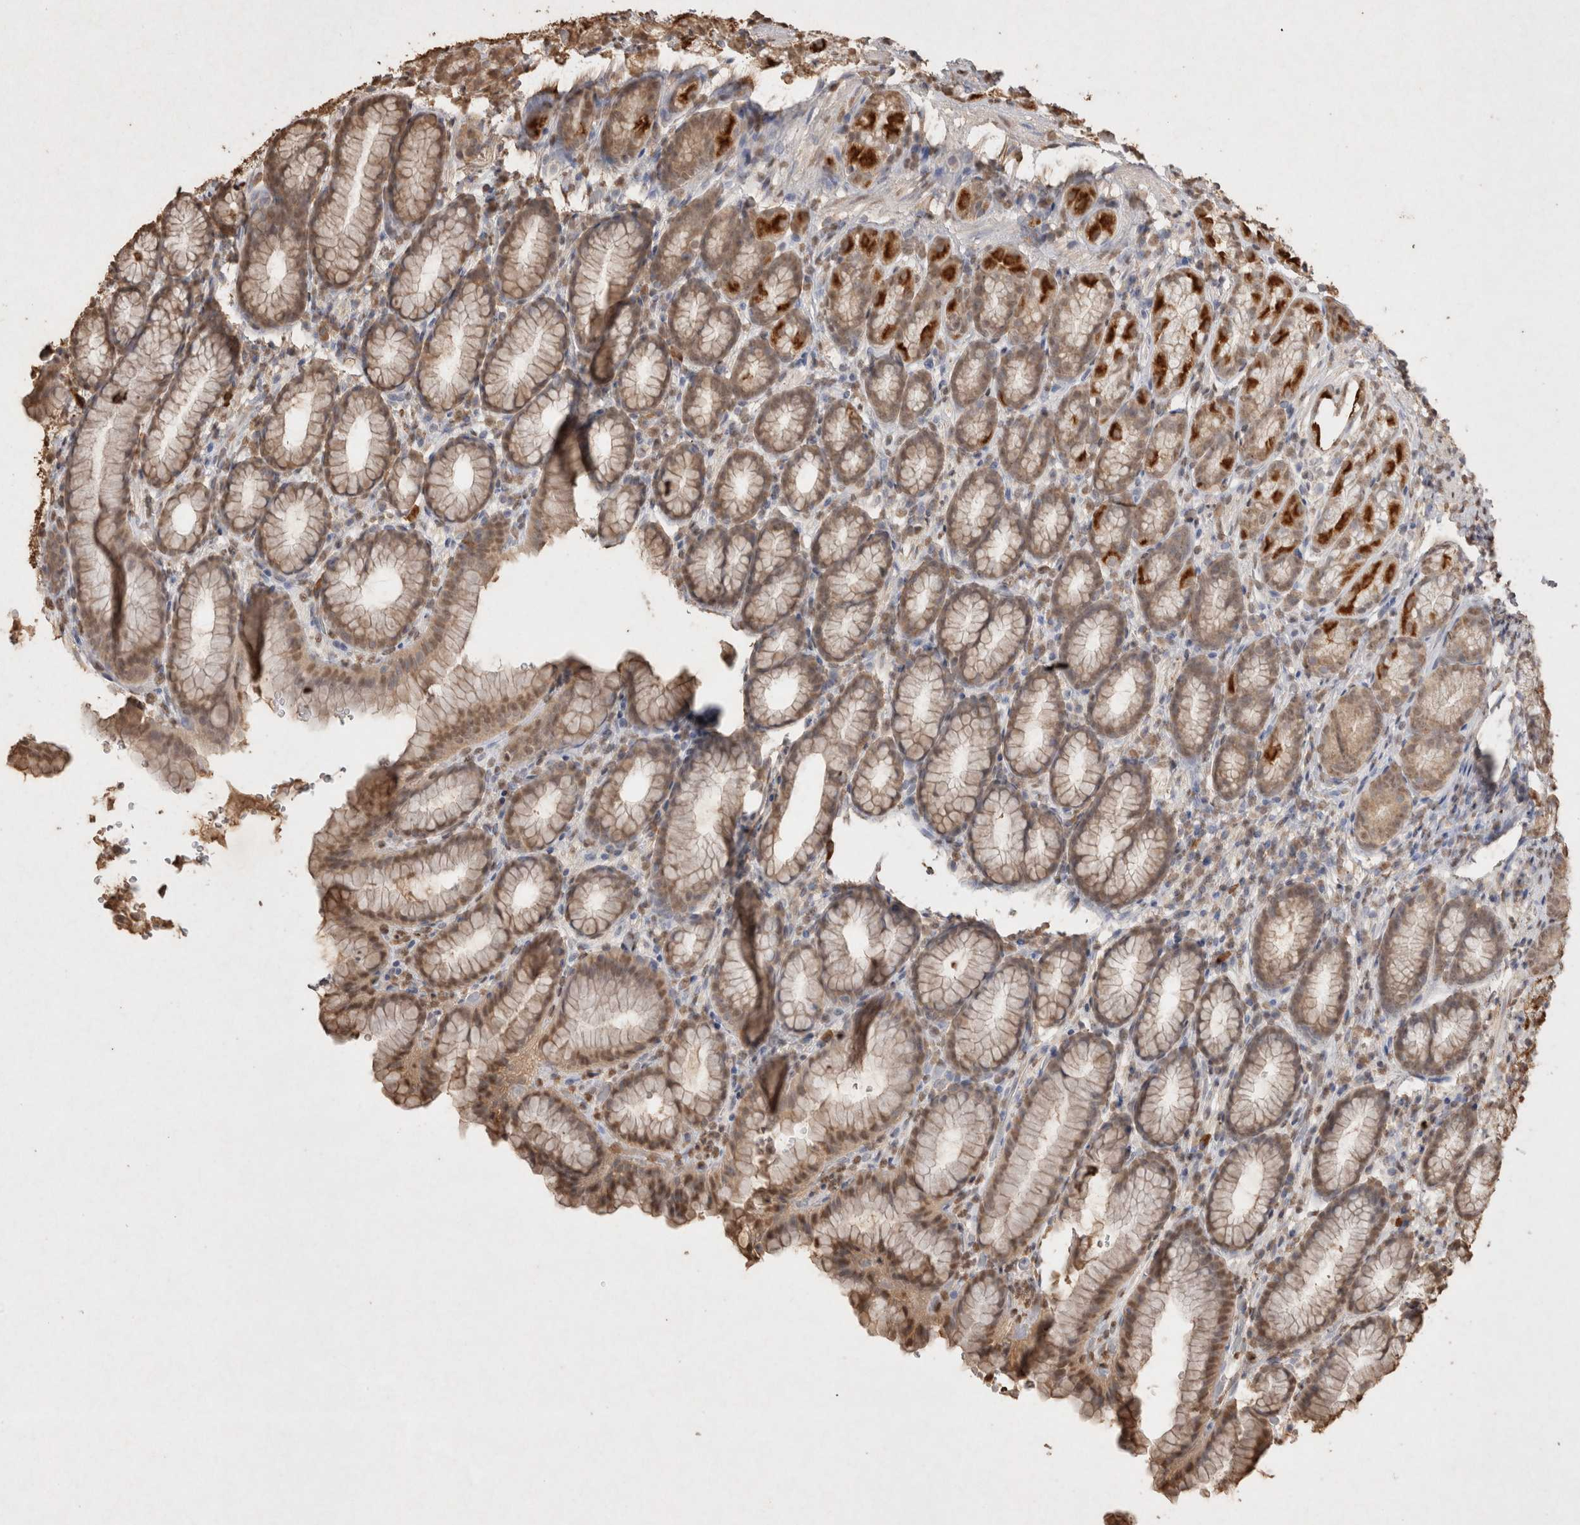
{"staining": {"intensity": "strong", "quantity": "25%-75%", "location": "cytoplasmic/membranous,nuclear"}, "tissue": "stomach", "cell_type": "Glandular cells", "image_type": "normal", "snomed": [{"axis": "morphology", "description": "Normal tissue, NOS"}, {"axis": "topography", "description": "Stomach"}], "caption": "Immunohistochemistry photomicrograph of normal human stomach stained for a protein (brown), which displays high levels of strong cytoplasmic/membranous,nuclear positivity in about 25%-75% of glandular cells.", "gene": "MLX", "patient": {"sex": "male", "age": 42}}